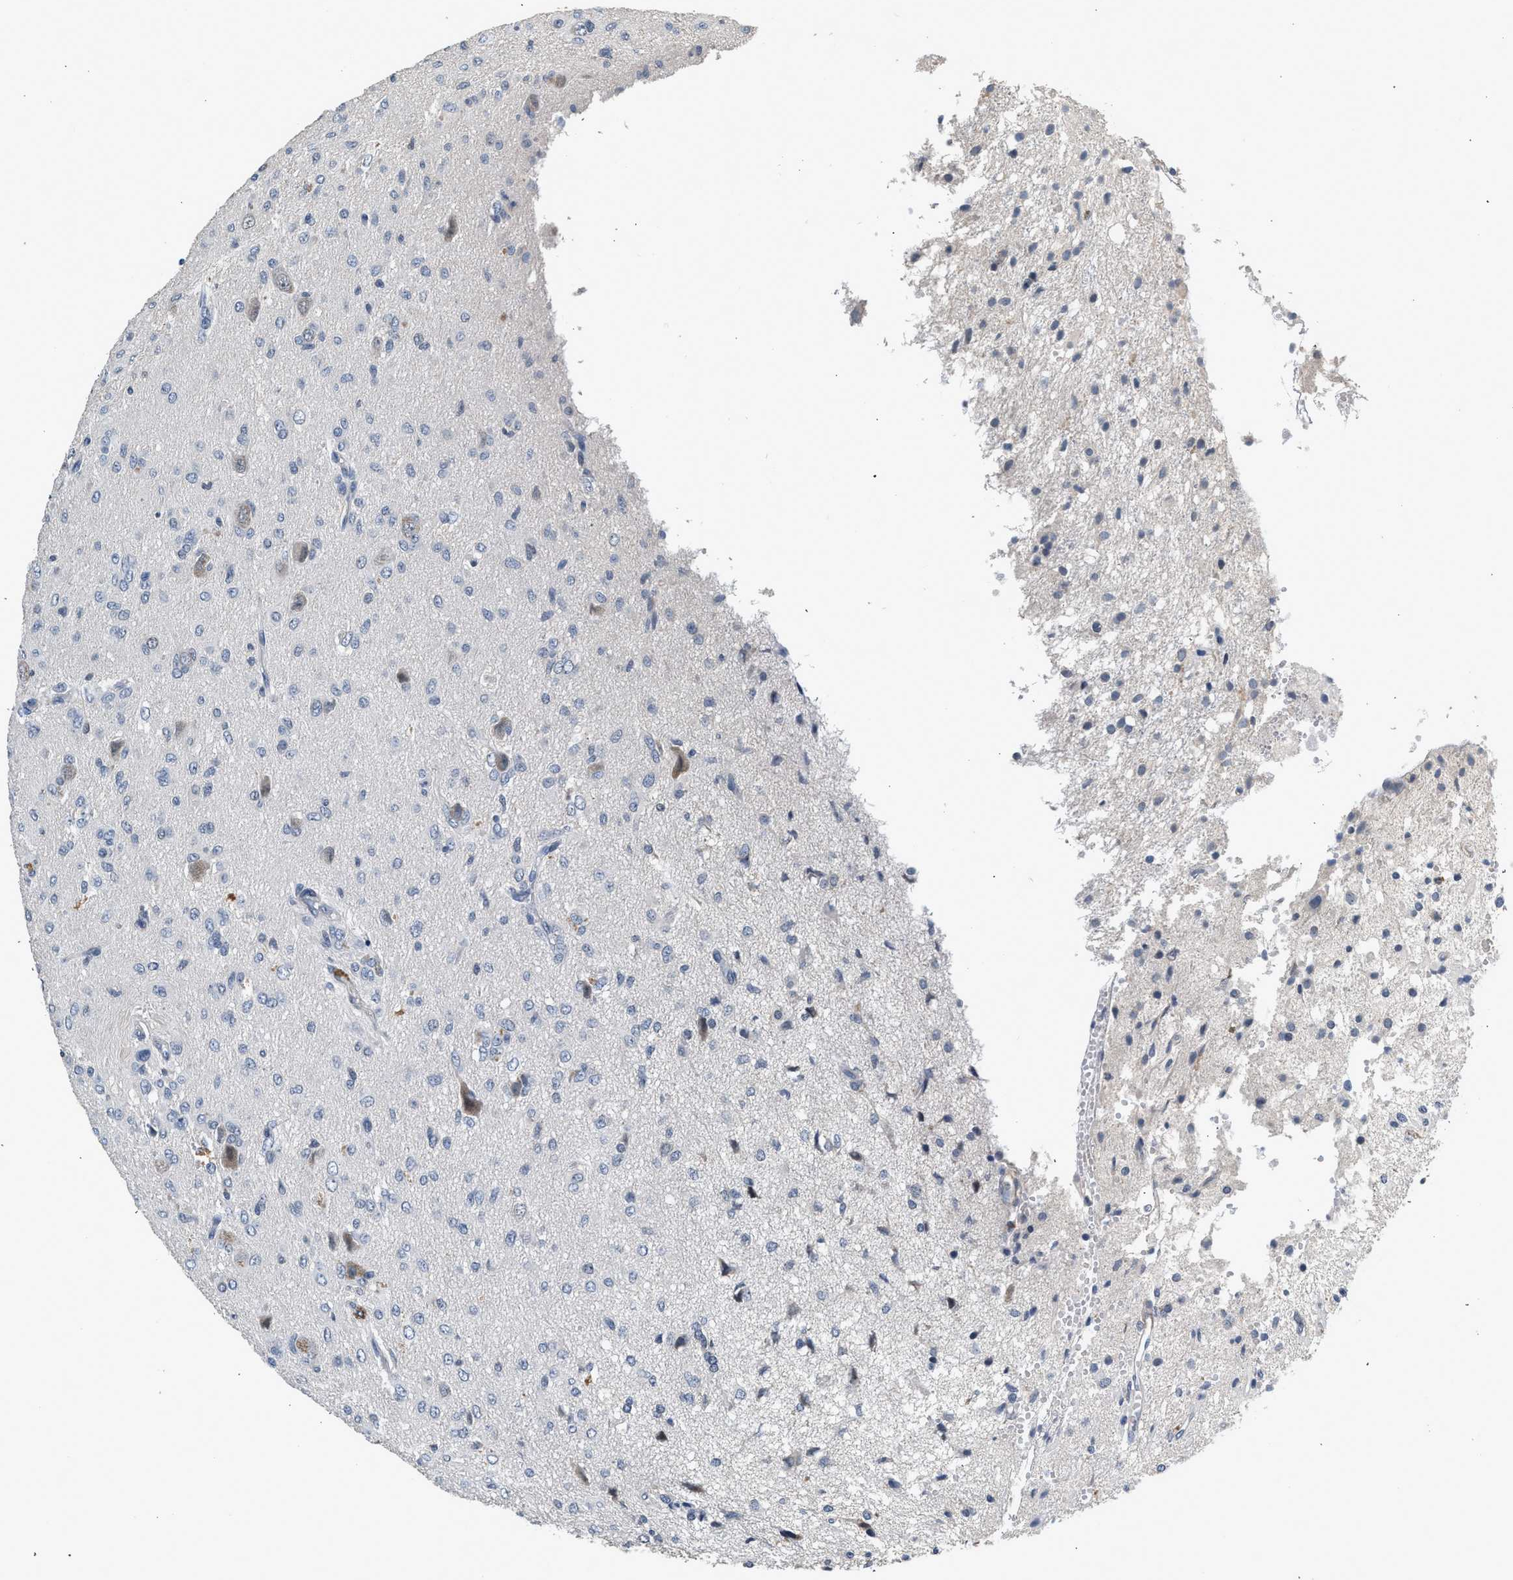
{"staining": {"intensity": "negative", "quantity": "none", "location": "none"}, "tissue": "glioma", "cell_type": "Tumor cells", "image_type": "cancer", "snomed": [{"axis": "morphology", "description": "Glioma, malignant, High grade"}, {"axis": "topography", "description": "Brain"}], "caption": "Malignant high-grade glioma was stained to show a protein in brown. There is no significant positivity in tumor cells.", "gene": "CSF3R", "patient": {"sex": "female", "age": 59}}